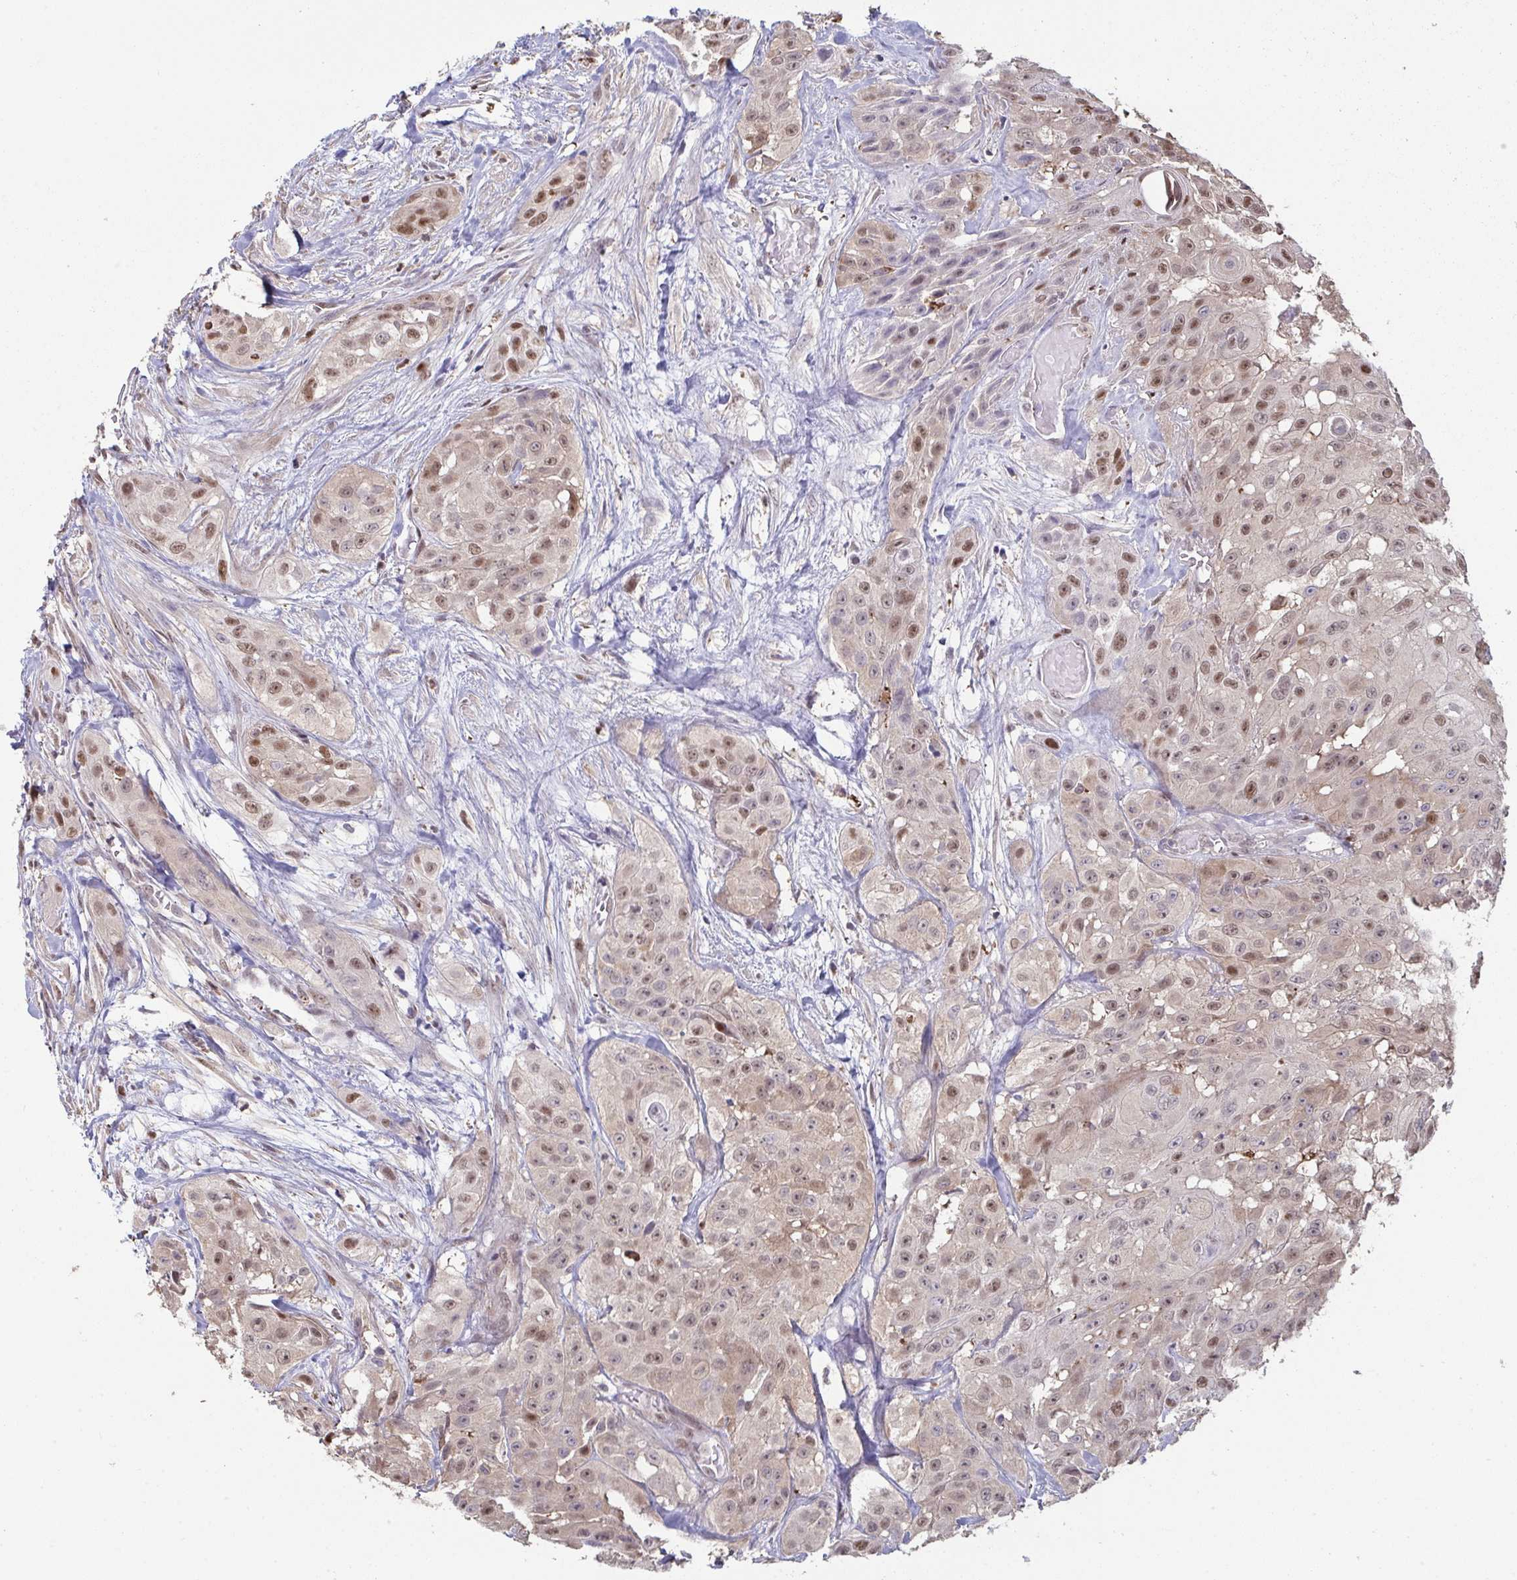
{"staining": {"intensity": "moderate", "quantity": ">75%", "location": "nuclear"}, "tissue": "head and neck cancer", "cell_type": "Tumor cells", "image_type": "cancer", "snomed": [{"axis": "morphology", "description": "Squamous cell carcinoma, NOS"}, {"axis": "topography", "description": "Head-Neck"}], "caption": "Immunohistochemical staining of human head and neck cancer (squamous cell carcinoma) demonstrates medium levels of moderate nuclear protein expression in approximately >75% of tumor cells.", "gene": "ACD", "patient": {"sex": "male", "age": 83}}